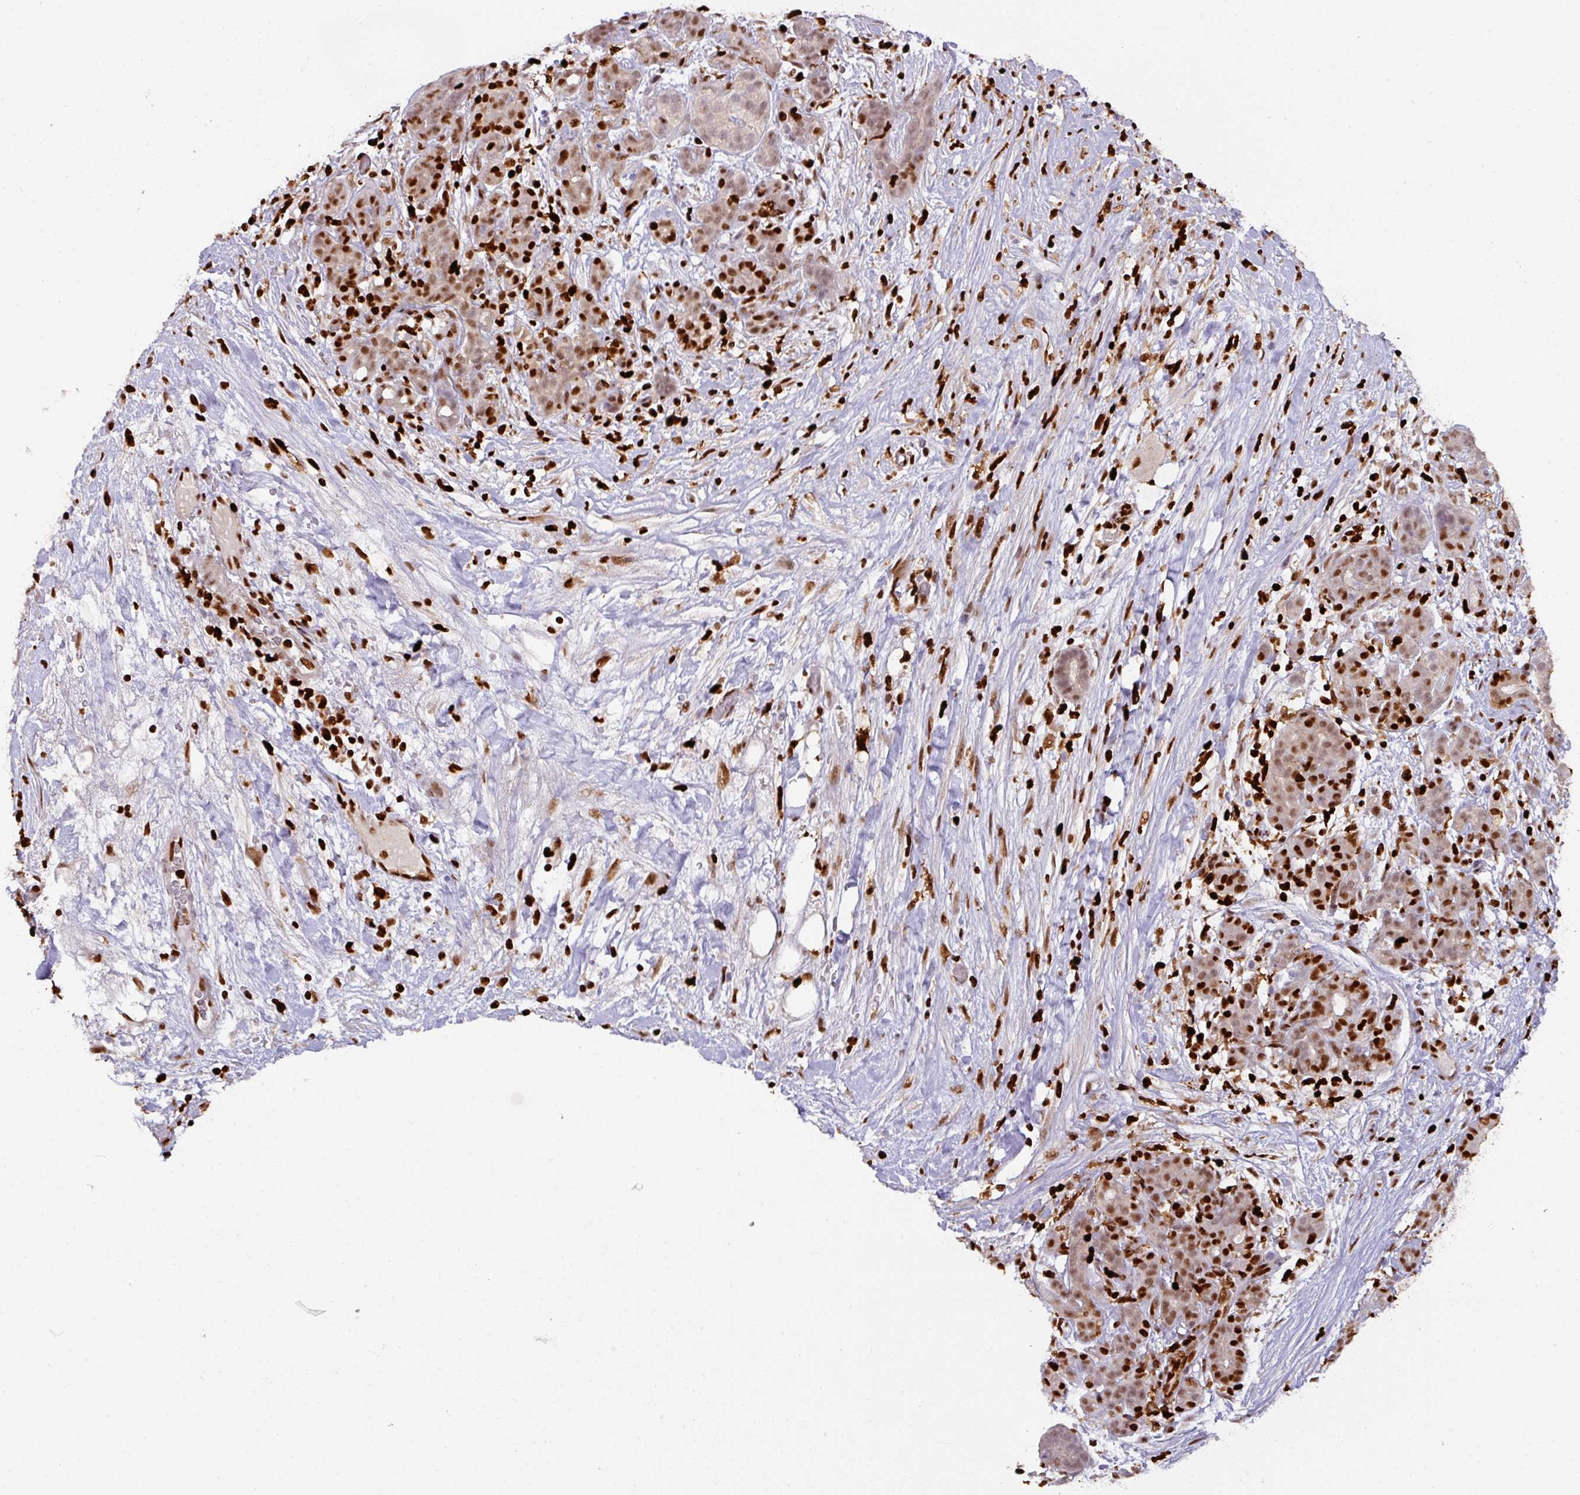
{"staining": {"intensity": "moderate", "quantity": ">75%", "location": "nuclear"}, "tissue": "pancreatic cancer", "cell_type": "Tumor cells", "image_type": "cancer", "snomed": [{"axis": "morphology", "description": "Adenocarcinoma, NOS"}, {"axis": "topography", "description": "Pancreas"}], "caption": "Immunohistochemistry of human pancreatic adenocarcinoma demonstrates medium levels of moderate nuclear expression in approximately >75% of tumor cells. The staining was performed using DAB (3,3'-diaminobenzidine) to visualize the protein expression in brown, while the nuclei were stained in blue with hematoxylin (Magnification: 20x).", "gene": "SAMHD1", "patient": {"sex": "male", "age": 44}}